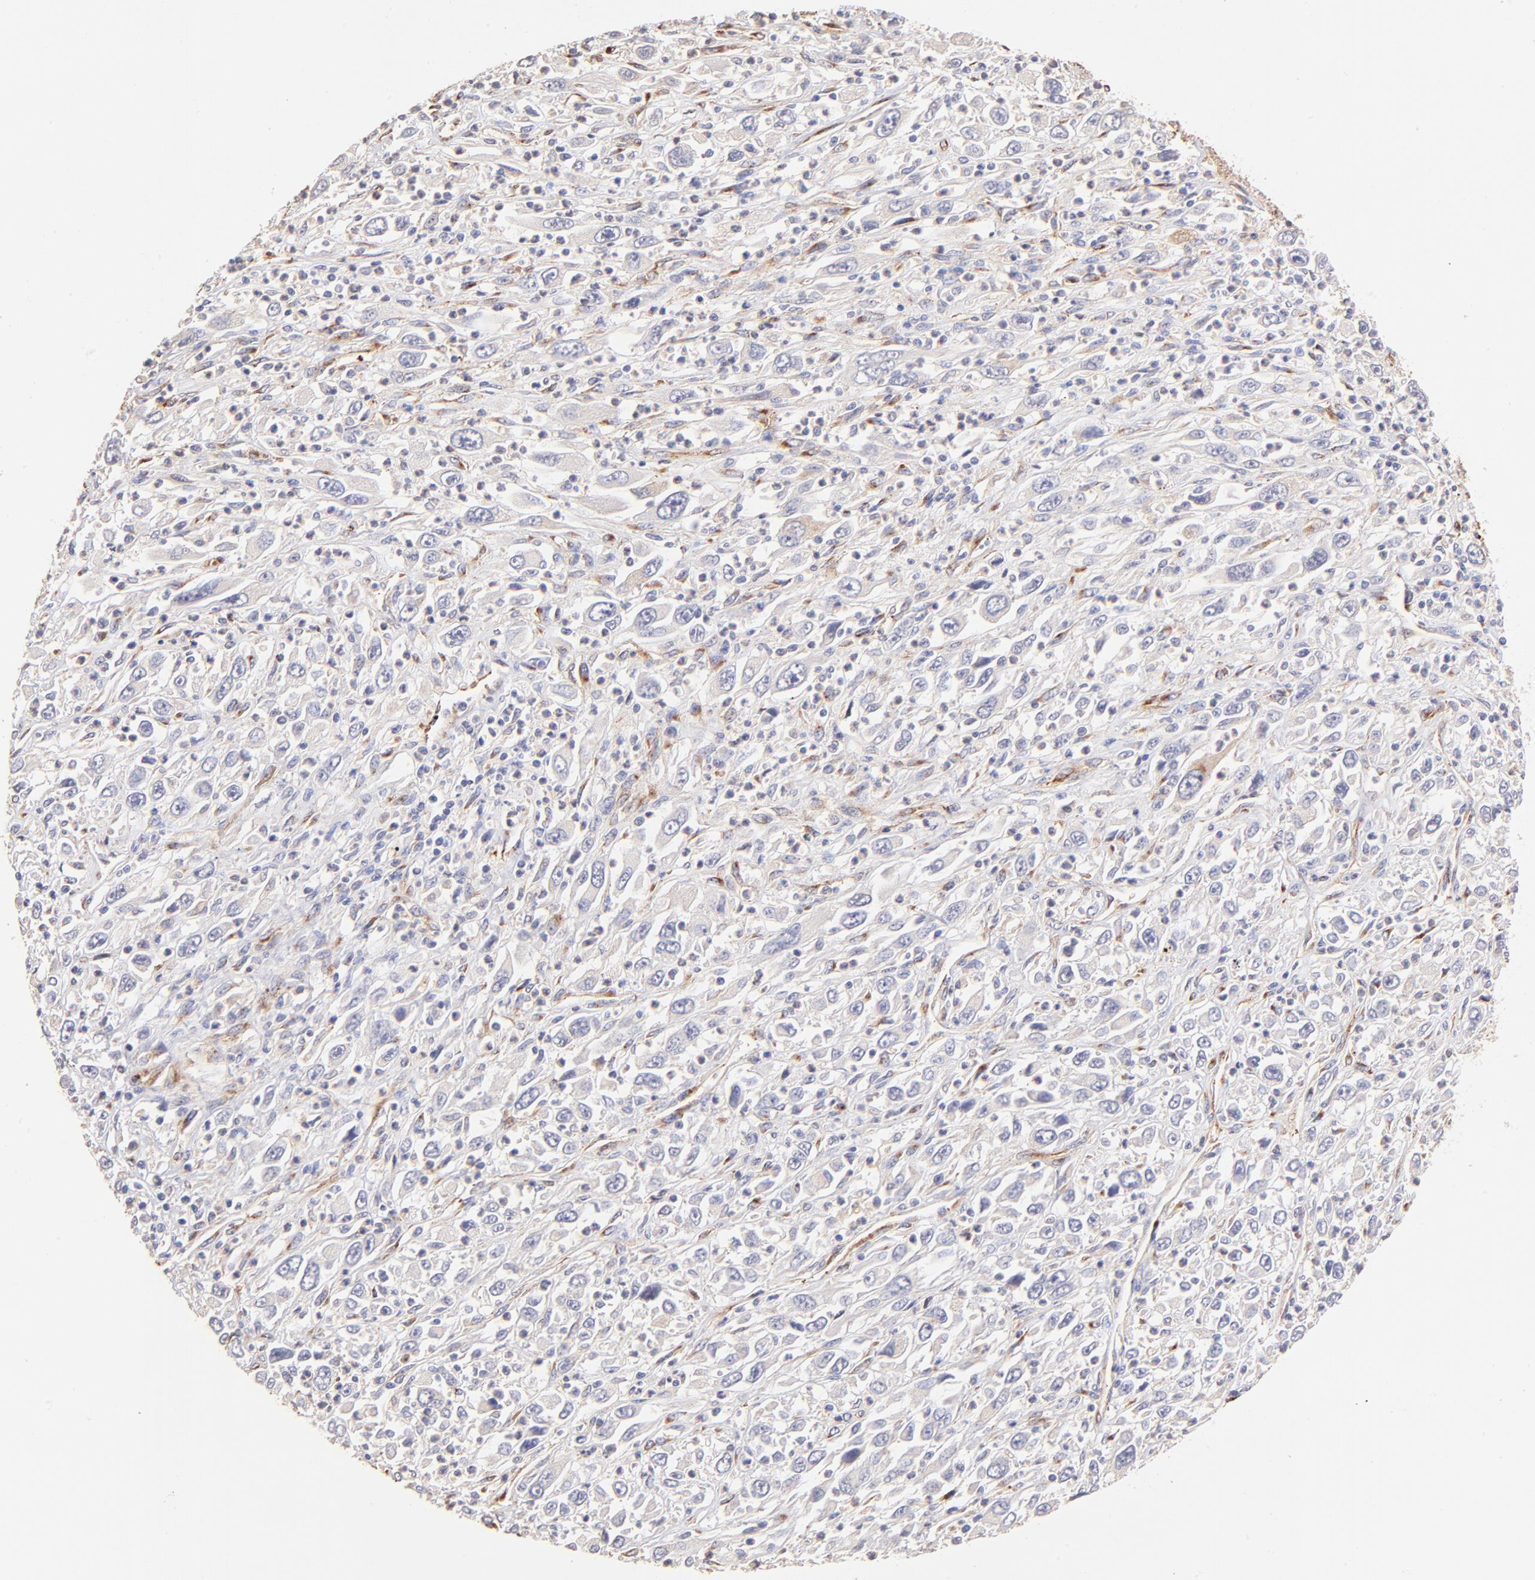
{"staining": {"intensity": "negative", "quantity": "none", "location": "none"}, "tissue": "melanoma", "cell_type": "Tumor cells", "image_type": "cancer", "snomed": [{"axis": "morphology", "description": "Malignant melanoma, Metastatic site"}, {"axis": "topography", "description": "Skin"}], "caption": "Tumor cells are negative for brown protein staining in melanoma. The staining was performed using DAB (3,3'-diaminobenzidine) to visualize the protein expression in brown, while the nuclei were stained in blue with hematoxylin (Magnification: 20x).", "gene": "SPARC", "patient": {"sex": "female", "age": 56}}